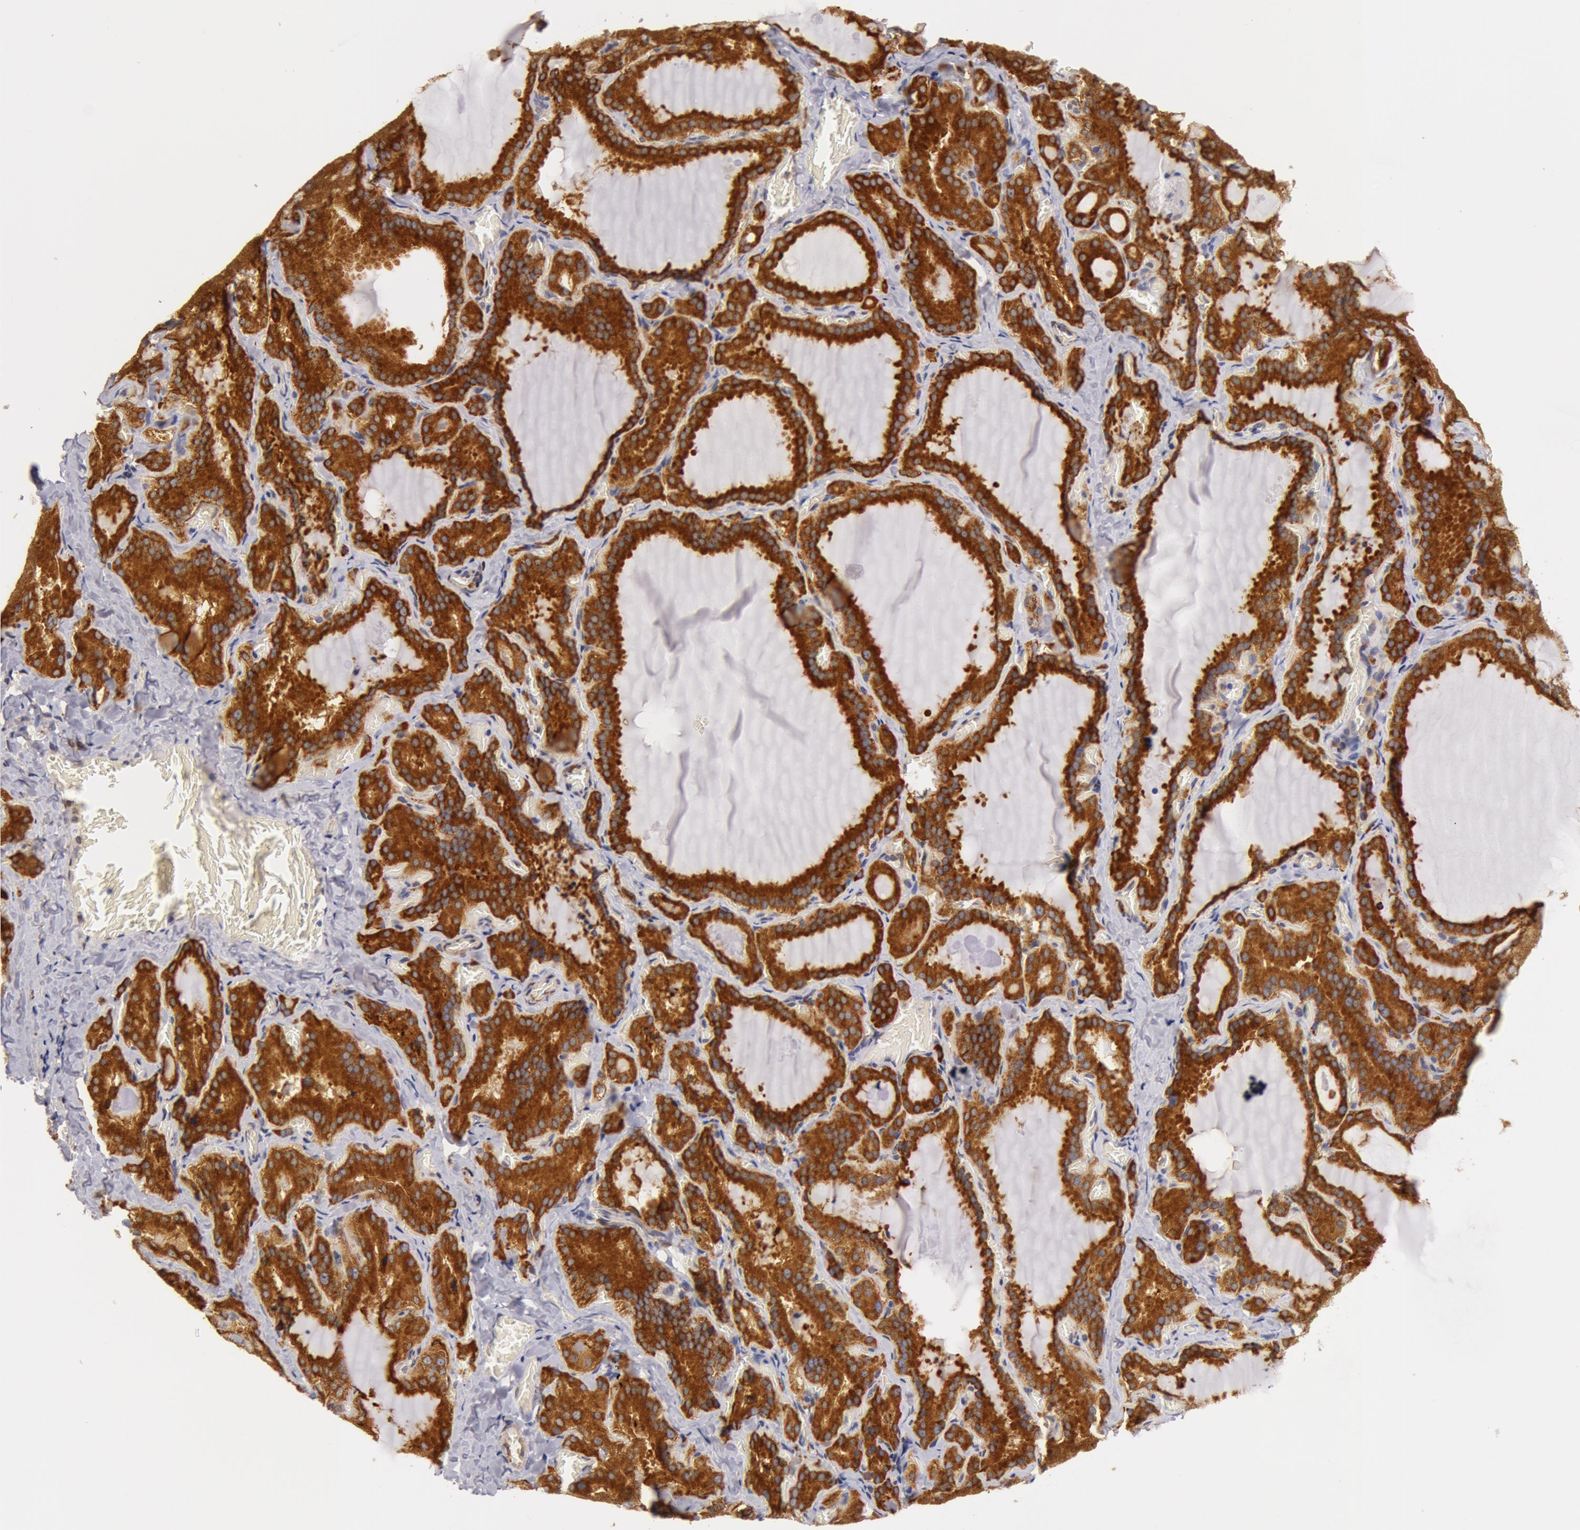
{"staining": {"intensity": "strong", "quantity": ">75%", "location": "cytoplasmic/membranous"}, "tissue": "thyroid gland", "cell_type": "Glandular cells", "image_type": "normal", "snomed": [{"axis": "morphology", "description": "Normal tissue, NOS"}, {"axis": "topography", "description": "Thyroid gland"}], "caption": "A photomicrograph of human thyroid gland stained for a protein shows strong cytoplasmic/membranous brown staining in glandular cells. (DAB (3,3'-diaminobenzidine) IHC with brightfield microscopy, high magnification).", "gene": "IL23A", "patient": {"sex": "female", "age": 33}}